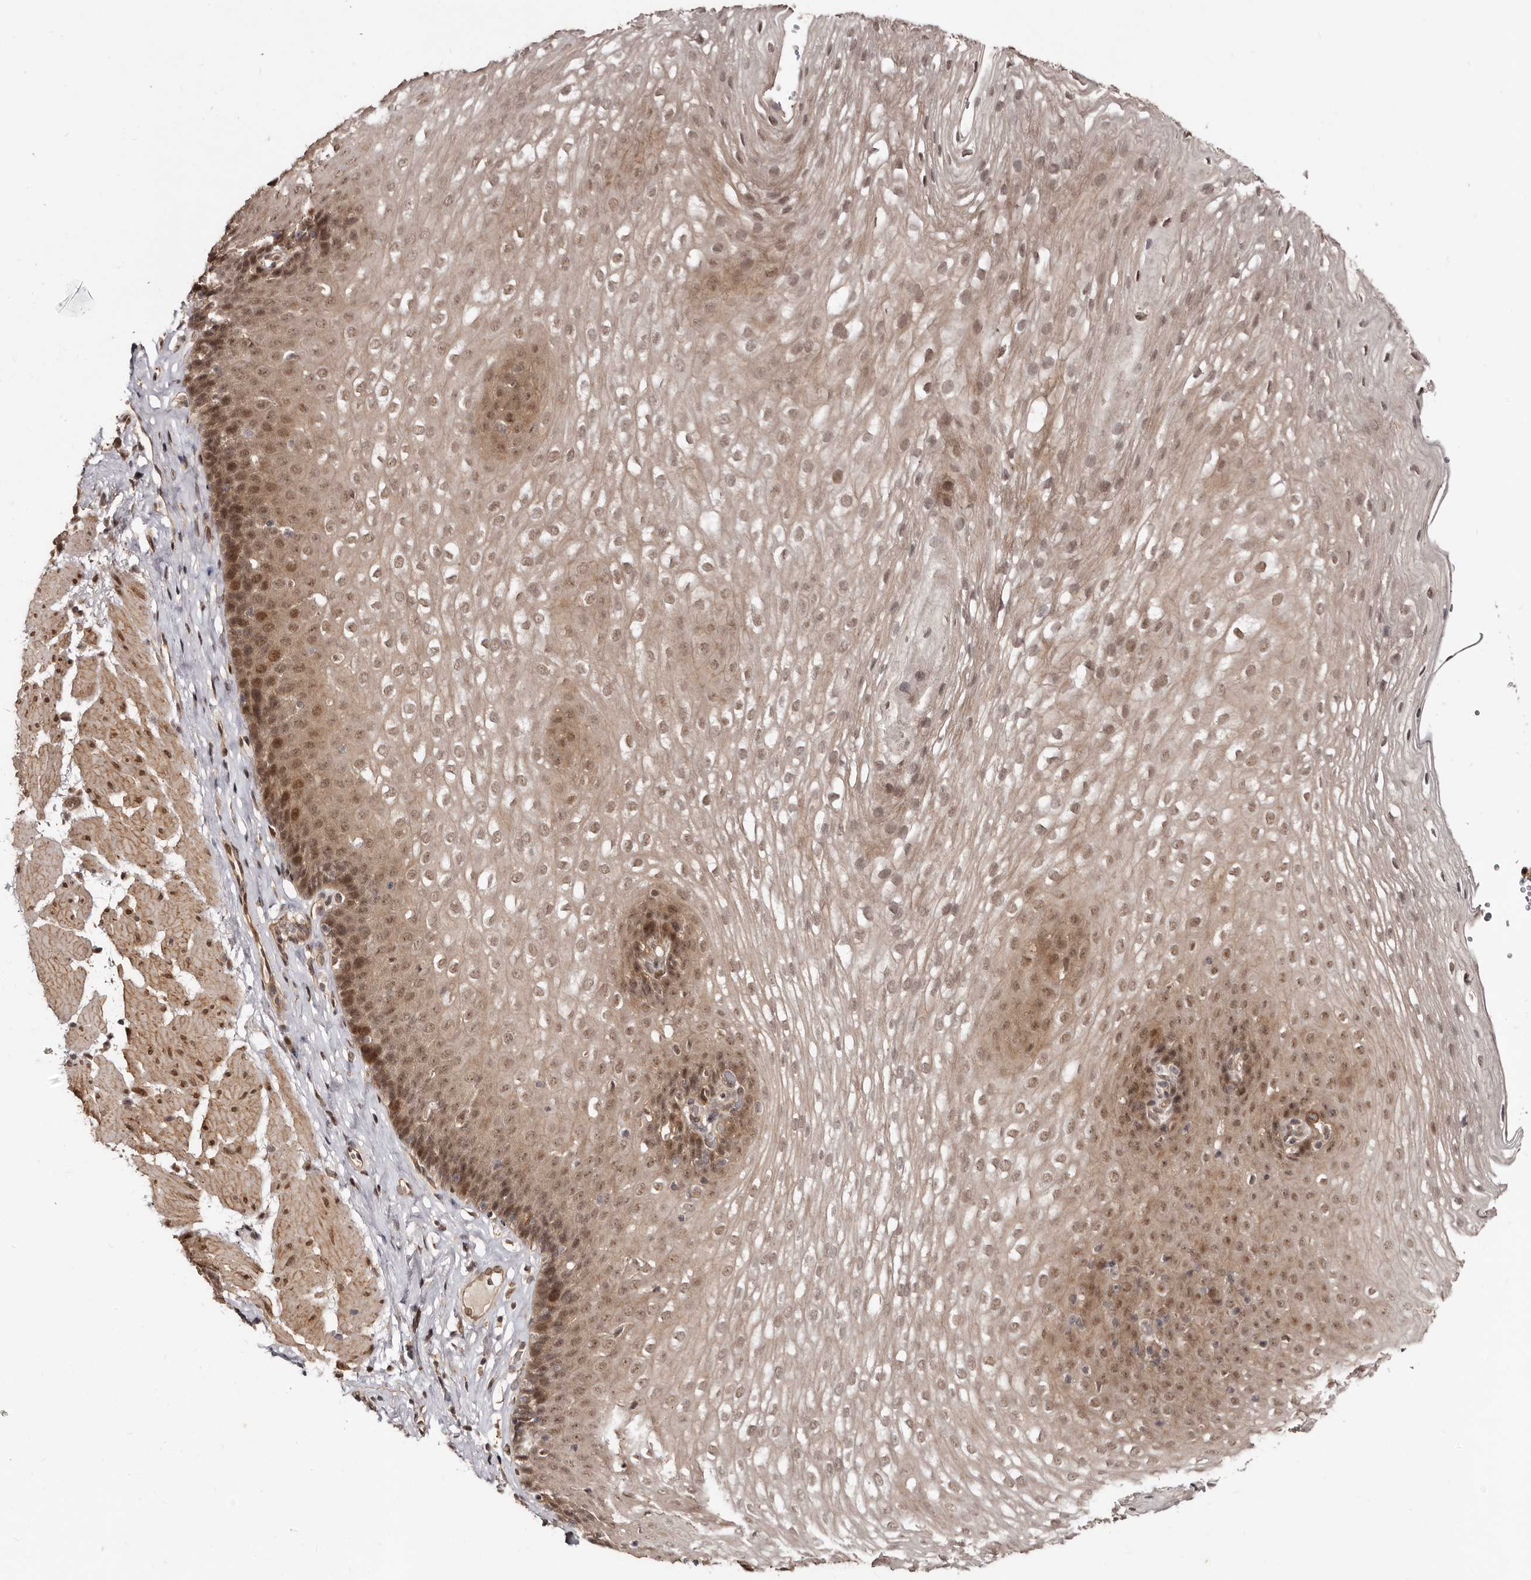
{"staining": {"intensity": "moderate", "quantity": ">75%", "location": "cytoplasmic/membranous,nuclear"}, "tissue": "esophagus", "cell_type": "Squamous epithelial cells", "image_type": "normal", "snomed": [{"axis": "morphology", "description": "Normal tissue, NOS"}, {"axis": "topography", "description": "Esophagus"}], "caption": "A high-resolution image shows immunohistochemistry staining of benign esophagus, which exhibits moderate cytoplasmic/membranous,nuclear positivity in about >75% of squamous epithelial cells.", "gene": "TBC1D22B", "patient": {"sex": "female", "age": 66}}